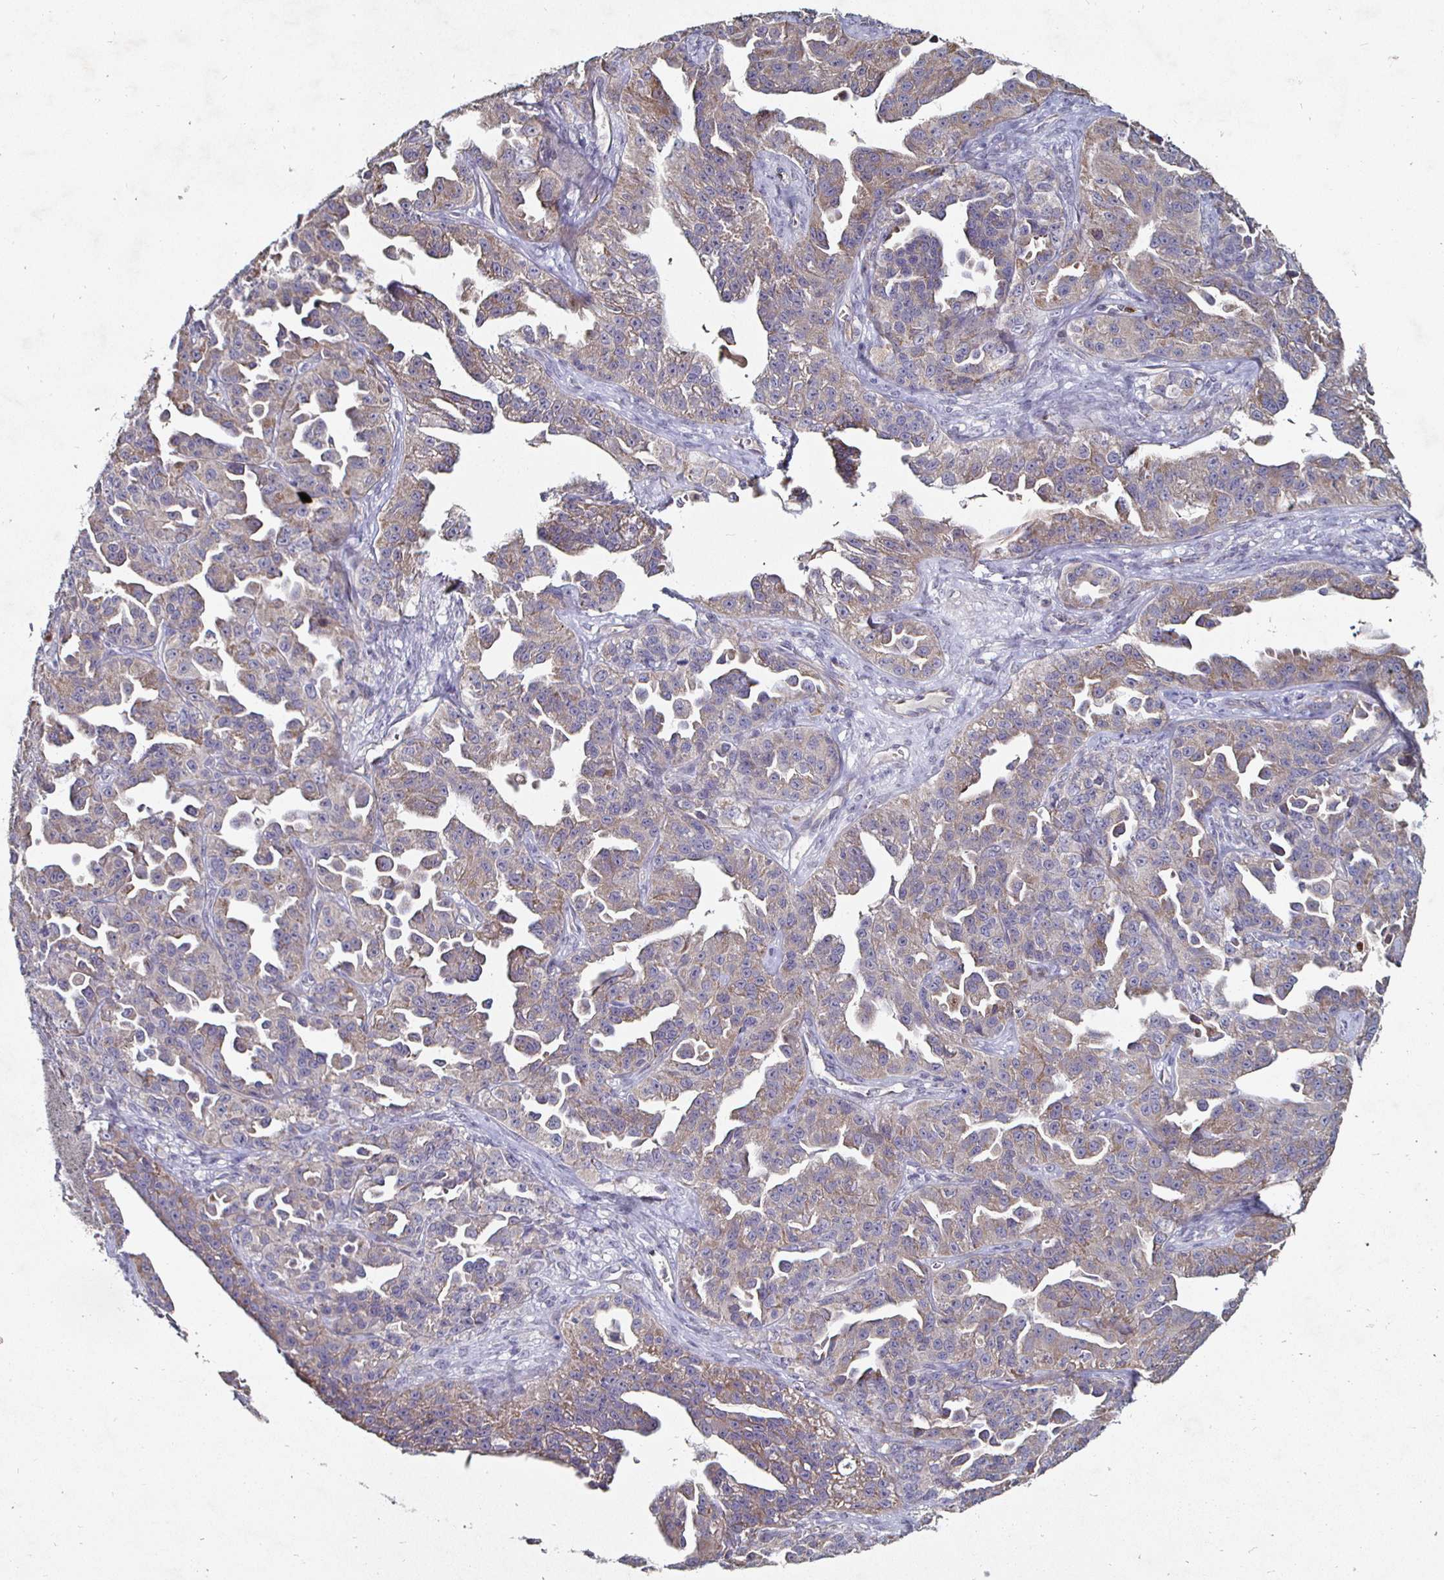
{"staining": {"intensity": "weak", "quantity": ">75%", "location": "cytoplasmic/membranous"}, "tissue": "ovarian cancer", "cell_type": "Tumor cells", "image_type": "cancer", "snomed": [{"axis": "morphology", "description": "Cystadenocarcinoma, serous, NOS"}, {"axis": "topography", "description": "Ovary"}], "caption": "Human ovarian cancer stained with a brown dye reveals weak cytoplasmic/membranous positive positivity in about >75% of tumor cells.", "gene": "NRSN1", "patient": {"sex": "female", "age": 75}}